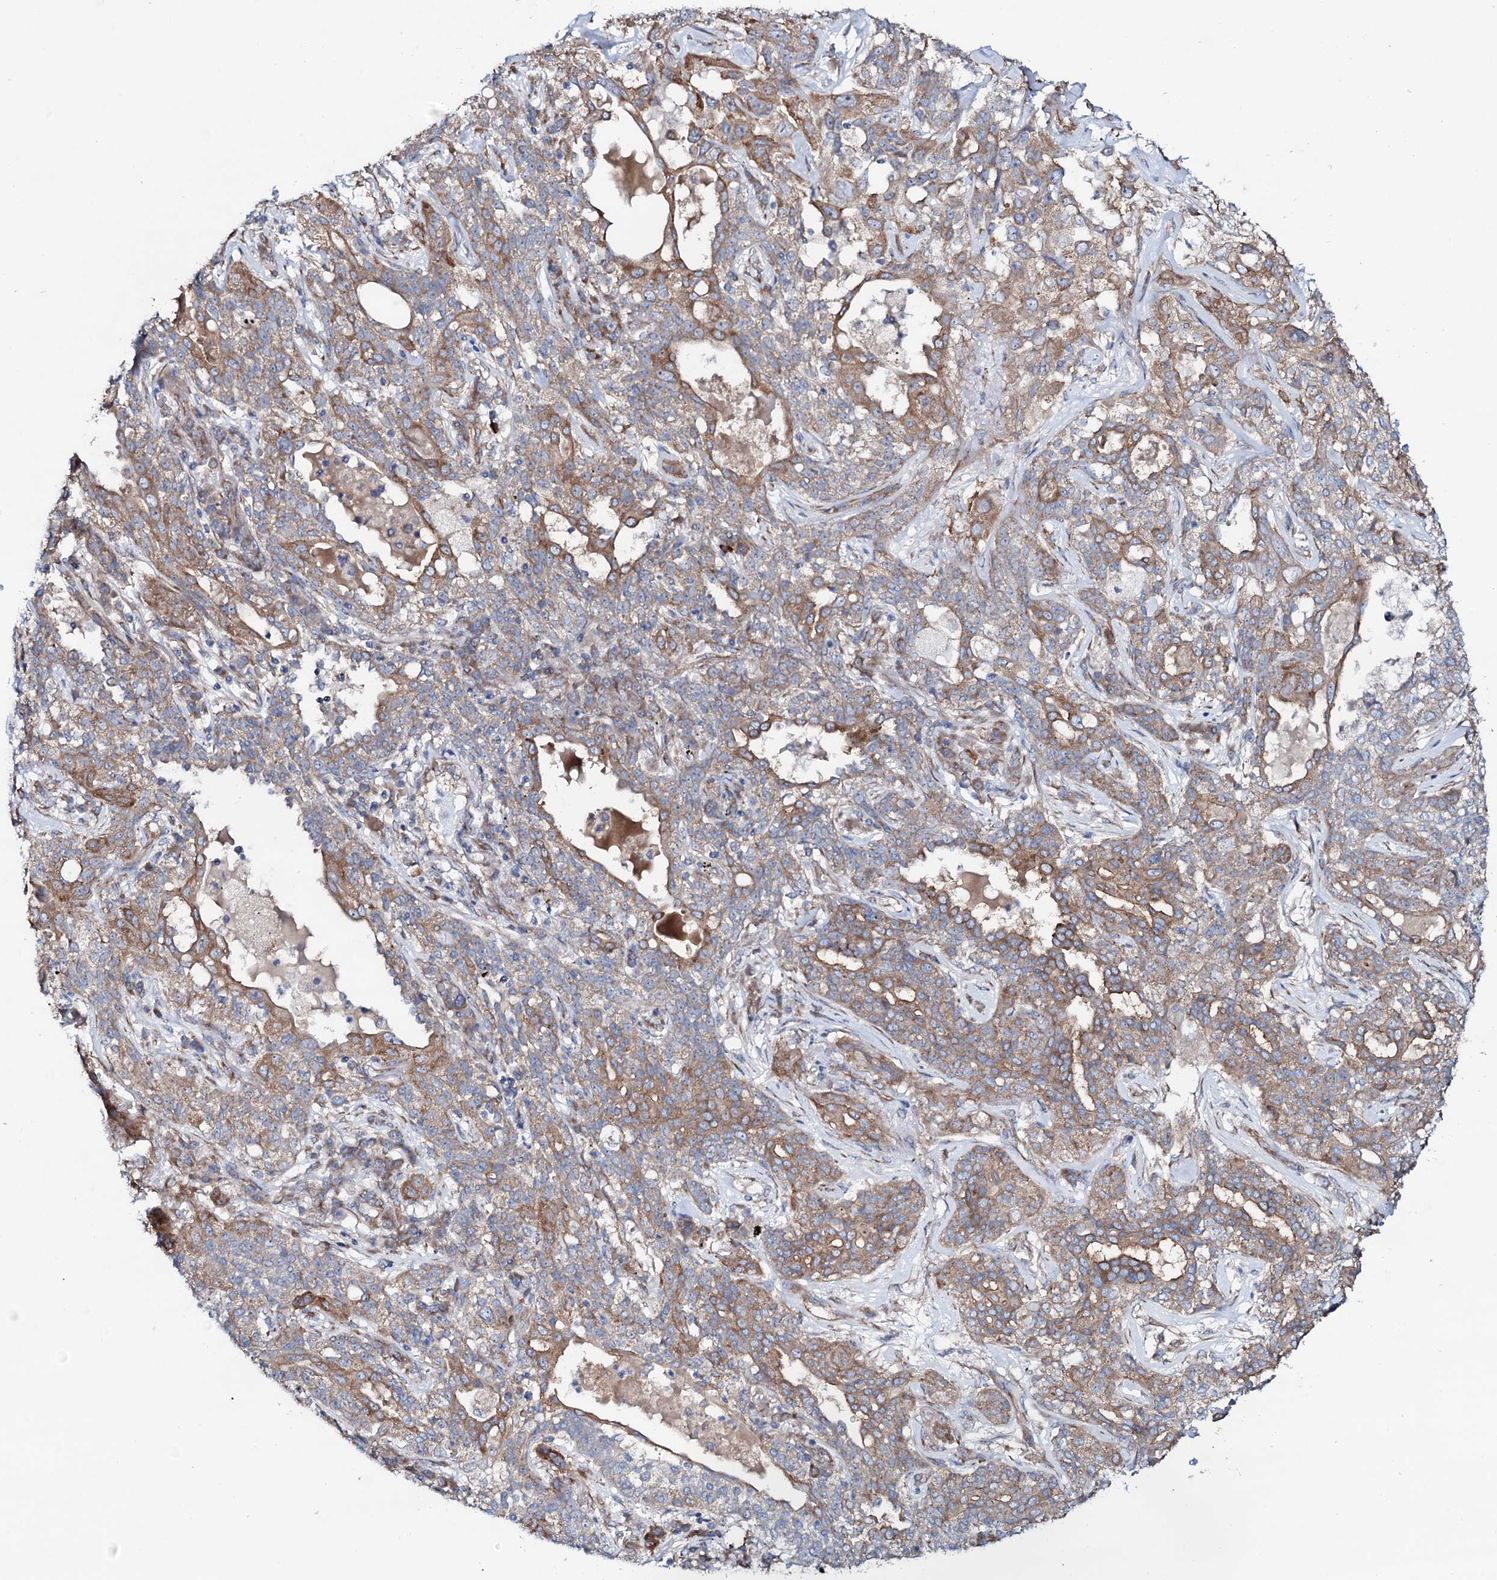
{"staining": {"intensity": "moderate", "quantity": ">75%", "location": "cytoplasmic/membranous"}, "tissue": "lung cancer", "cell_type": "Tumor cells", "image_type": "cancer", "snomed": [{"axis": "morphology", "description": "Squamous cell carcinoma, NOS"}, {"axis": "topography", "description": "Lung"}], "caption": "This histopathology image shows immunohistochemistry (IHC) staining of lung squamous cell carcinoma, with medium moderate cytoplasmic/membranous staining in about >75% of tumor cells.", "gene": "STARD13", "patient": {"sex": "female", "age": 70}}